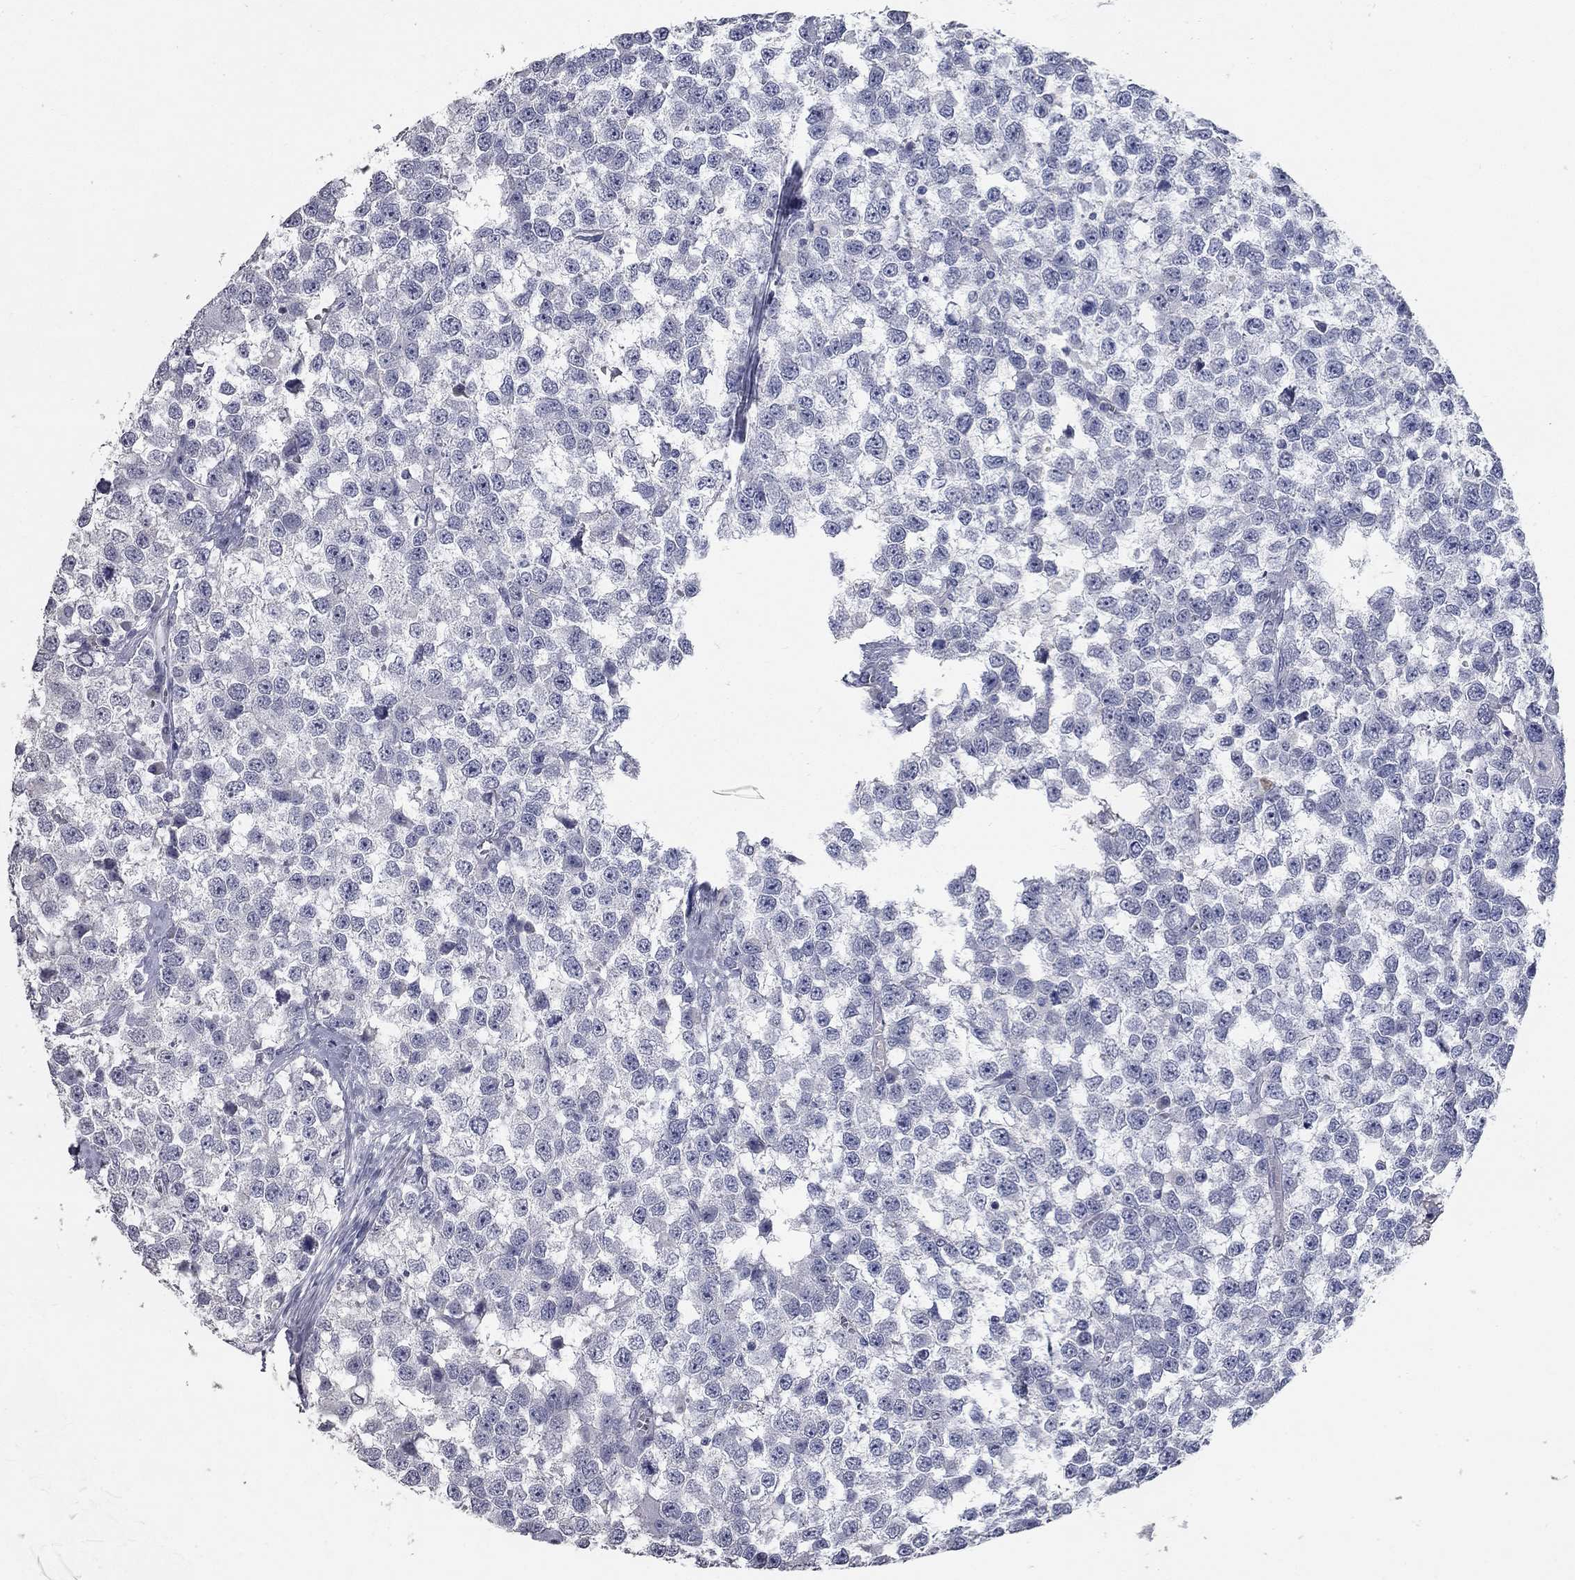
{"staining": {"intensity": "negative", "quantity": "none", "location": "none"}, "tissue": "testis cancer", "cell_type": "Tumor cells", "image_type": "cancer", "snomed": [{"axis": "morphology", "description": "Normal tissue, NOS"}, {"axis": "morphology", "description": "Seminoma, NOS"}, {"axis": "topography", "description": "Testis"}, {"axis": "topography", "description": "Epididymis"}], "caption": "A high-resolution micrograph shows immunohistochemistry (IHC) staining of testis seminoma, which shows no significant positivity in tumor cells.", "gene": "SYT12", "patient": {"sex": "male", "age": 34}}